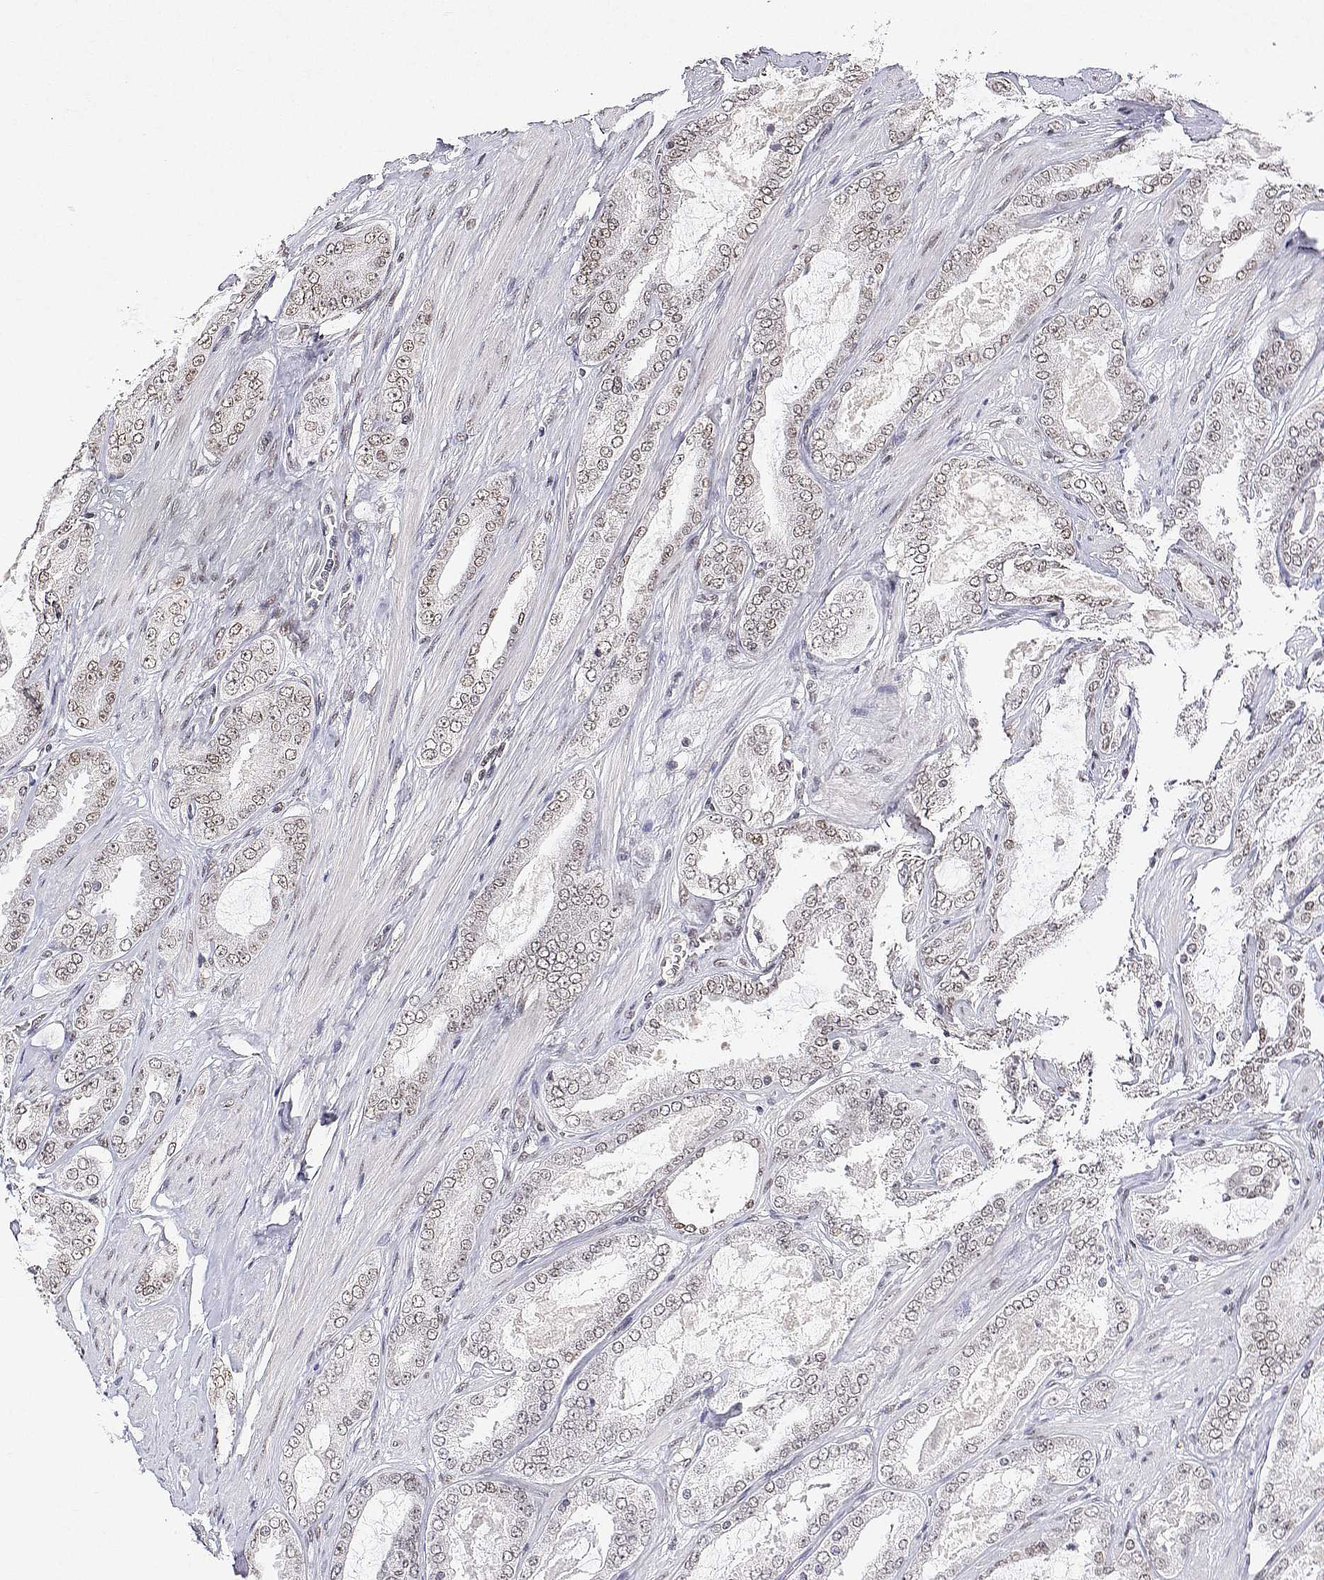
{"staining": {"intensity": "weak", "quantity": "25%-75%", "location": "nuclear"}, "tissue": "prostate cancer", "cell_type": "Tumor cells", "image_type": "cancer", "snomed": [{"axis": "morphology", "description": "Adenocarcinoma, High grade"}, {"axis": "topography", "description": "Prostate"}], "caption": "A high-resolution photomicrograph shows immunohistochemistry staining of high-grade adenocarcinoma (prostate), which exhibits weak nuclear expression in approximately 25%-75% of tumor cells. The protein is shown in brown color, while the nuclei are stained blue.", "gene": "XPC", "patient": {"sex": "male", "age": 63}}